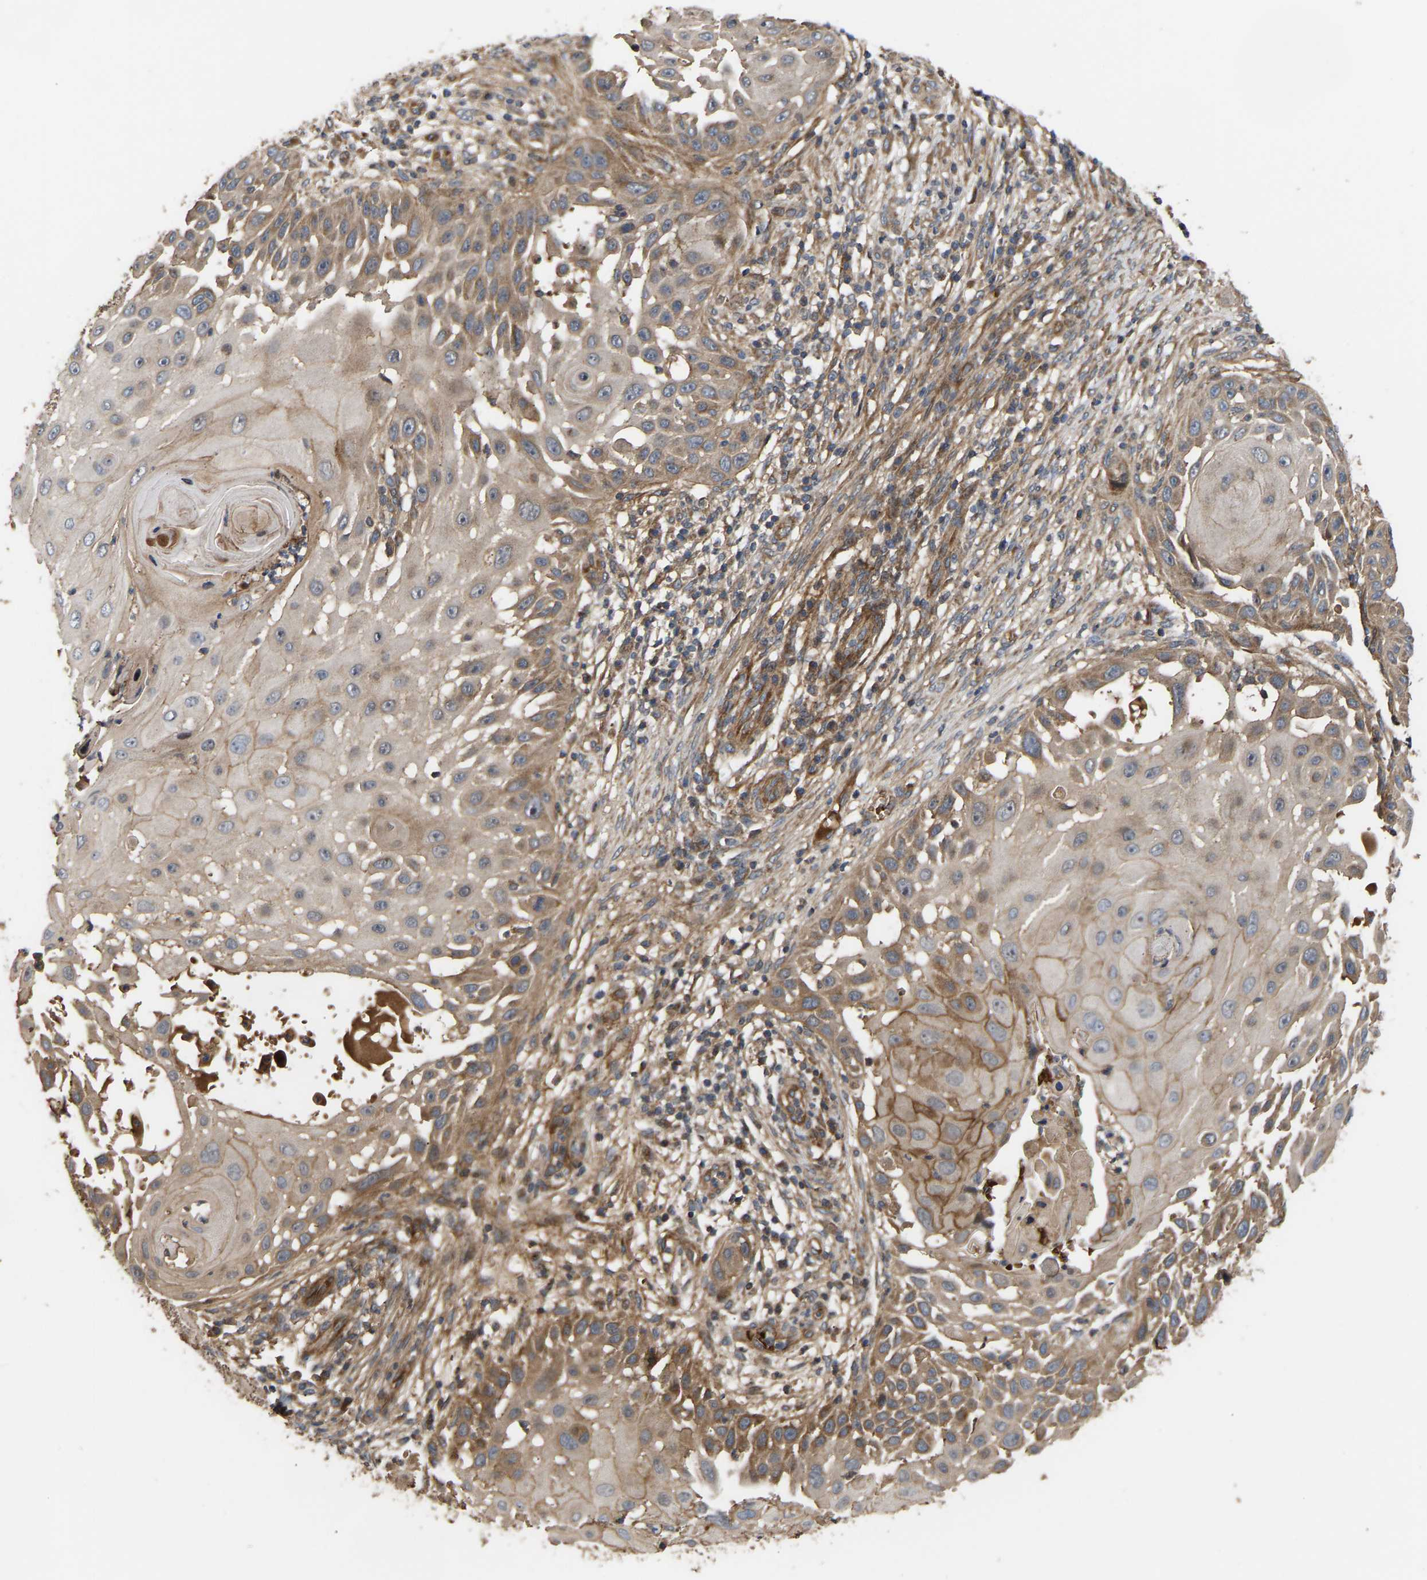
{"staining": {"intensity": "moderate", "quantity": ">75%", "location": "cytoplasmic/membranous"}, "tissue": "skin cancer", "cell_type": "Tumor cells", "image_type": "cancer", "snomed": [{"axis": "morphology", "description": "Squamous cell carcinoma, NOS"}, {"axis": "topography", "description": "Skin"}], "caption": "The photomicrograph shows staining of skin cancer (squamous cell carcinoma), revealing moderate cytoplasmic/membranous protein staining (brown color) within tumor cells. Immunohistochemistry (ihc) stains the protein of interest in brown and the nuclei are stained blue.", "gene": "STAU1", "patient": {"sex": "female", "age": 44}}